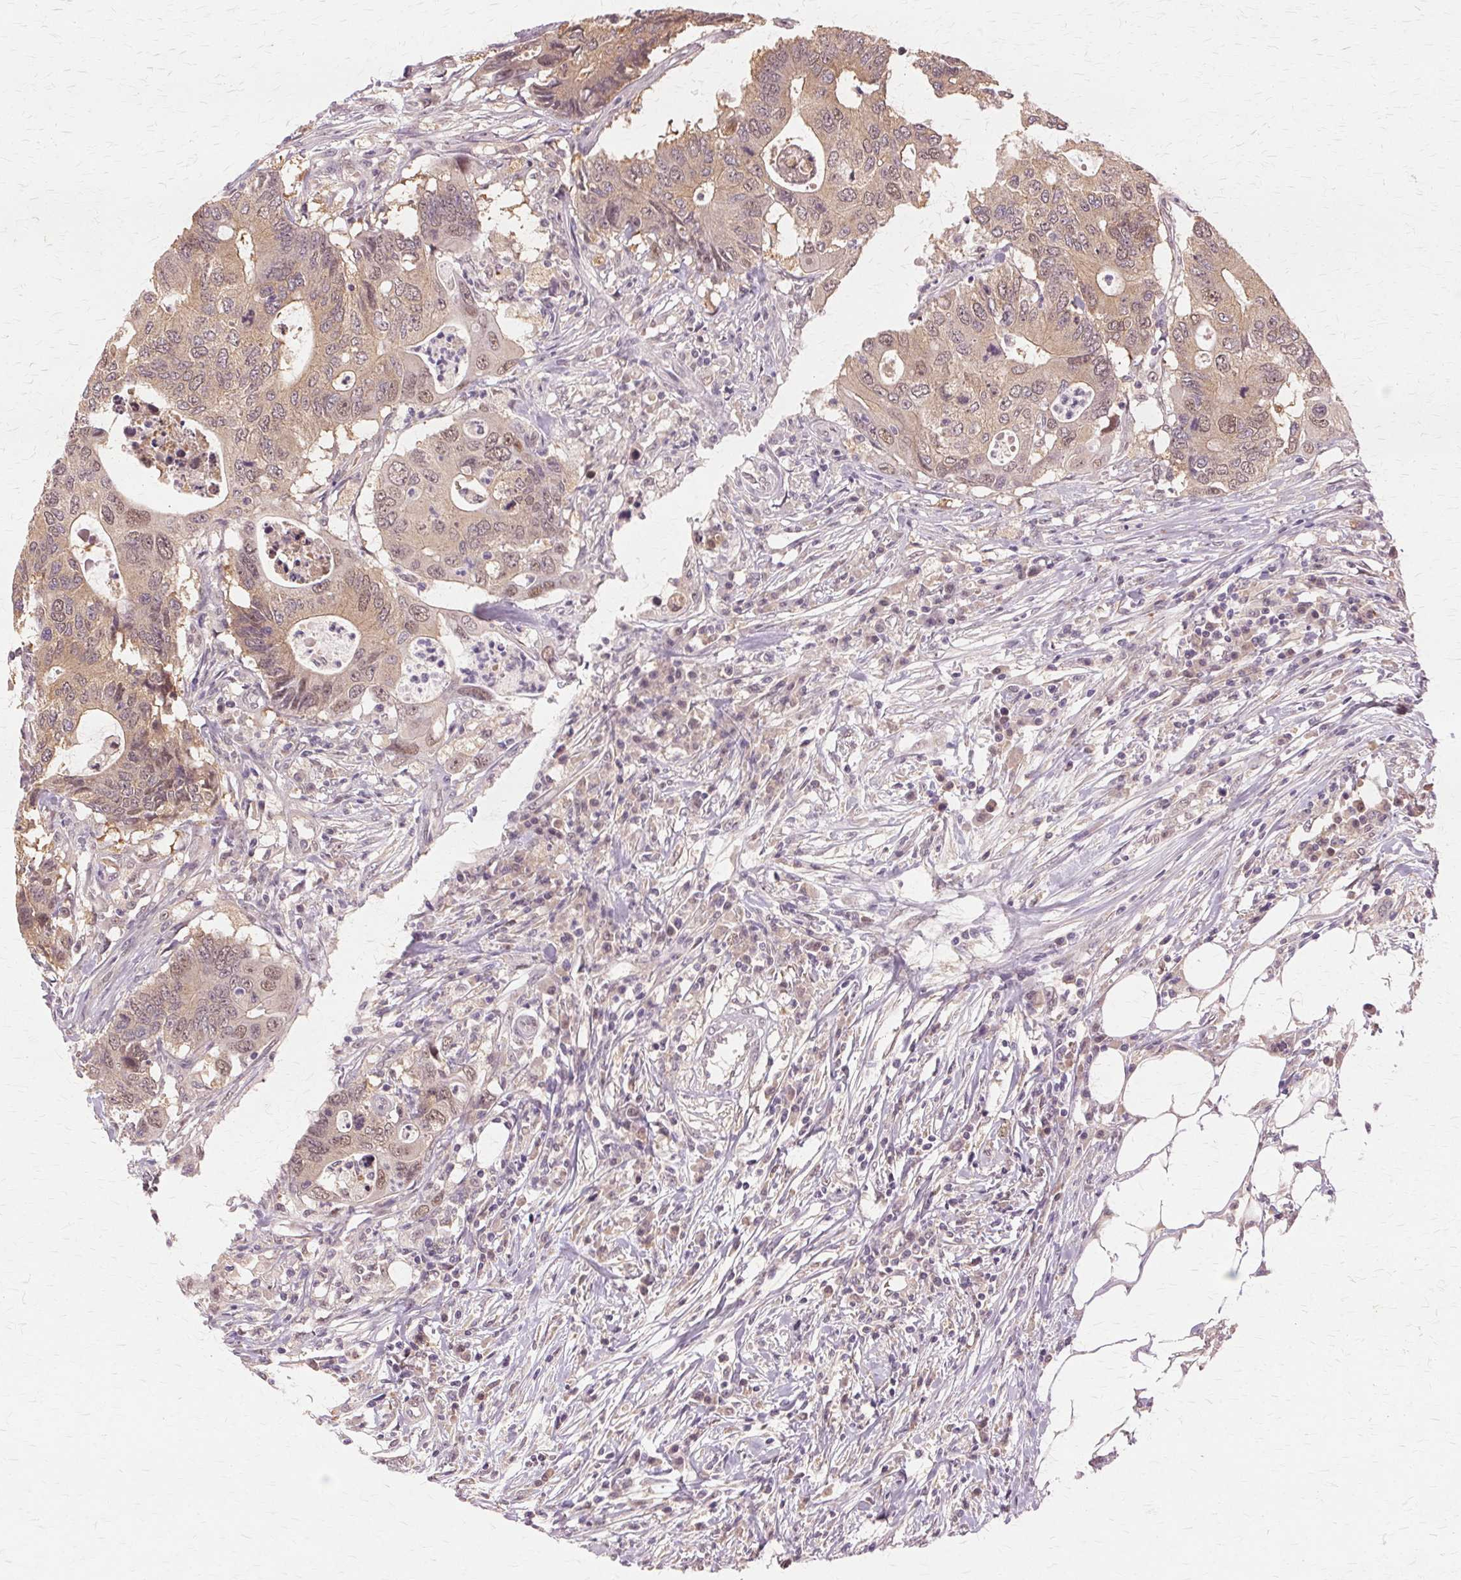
{"staining": {"intensity": "weak", "quantity": "25%-75%", "location": "cytoplasmic/membranous,nuclear"}, "tissue": "colorectal cancer", "cell_type": "Tumor cells", "image_type": "cancer", "snomed": [{"axis": "morphology", "description": "Adenocarcinoma, NOS"}, {"axis": "topography", "description": "Colon"}], "caption": "Colorectal cancer (adenocarcinoma) was stained to show a protein in brown. There is low levels of weak cytoplasmic/membranous and nuclear expression in approximately 25%-75% of tumor cells. (brown staining indicates protein expression, while blue staining denotes nuclei).", "gene": "PRMT5", "patient": {"sex": "male", "age": 71}}